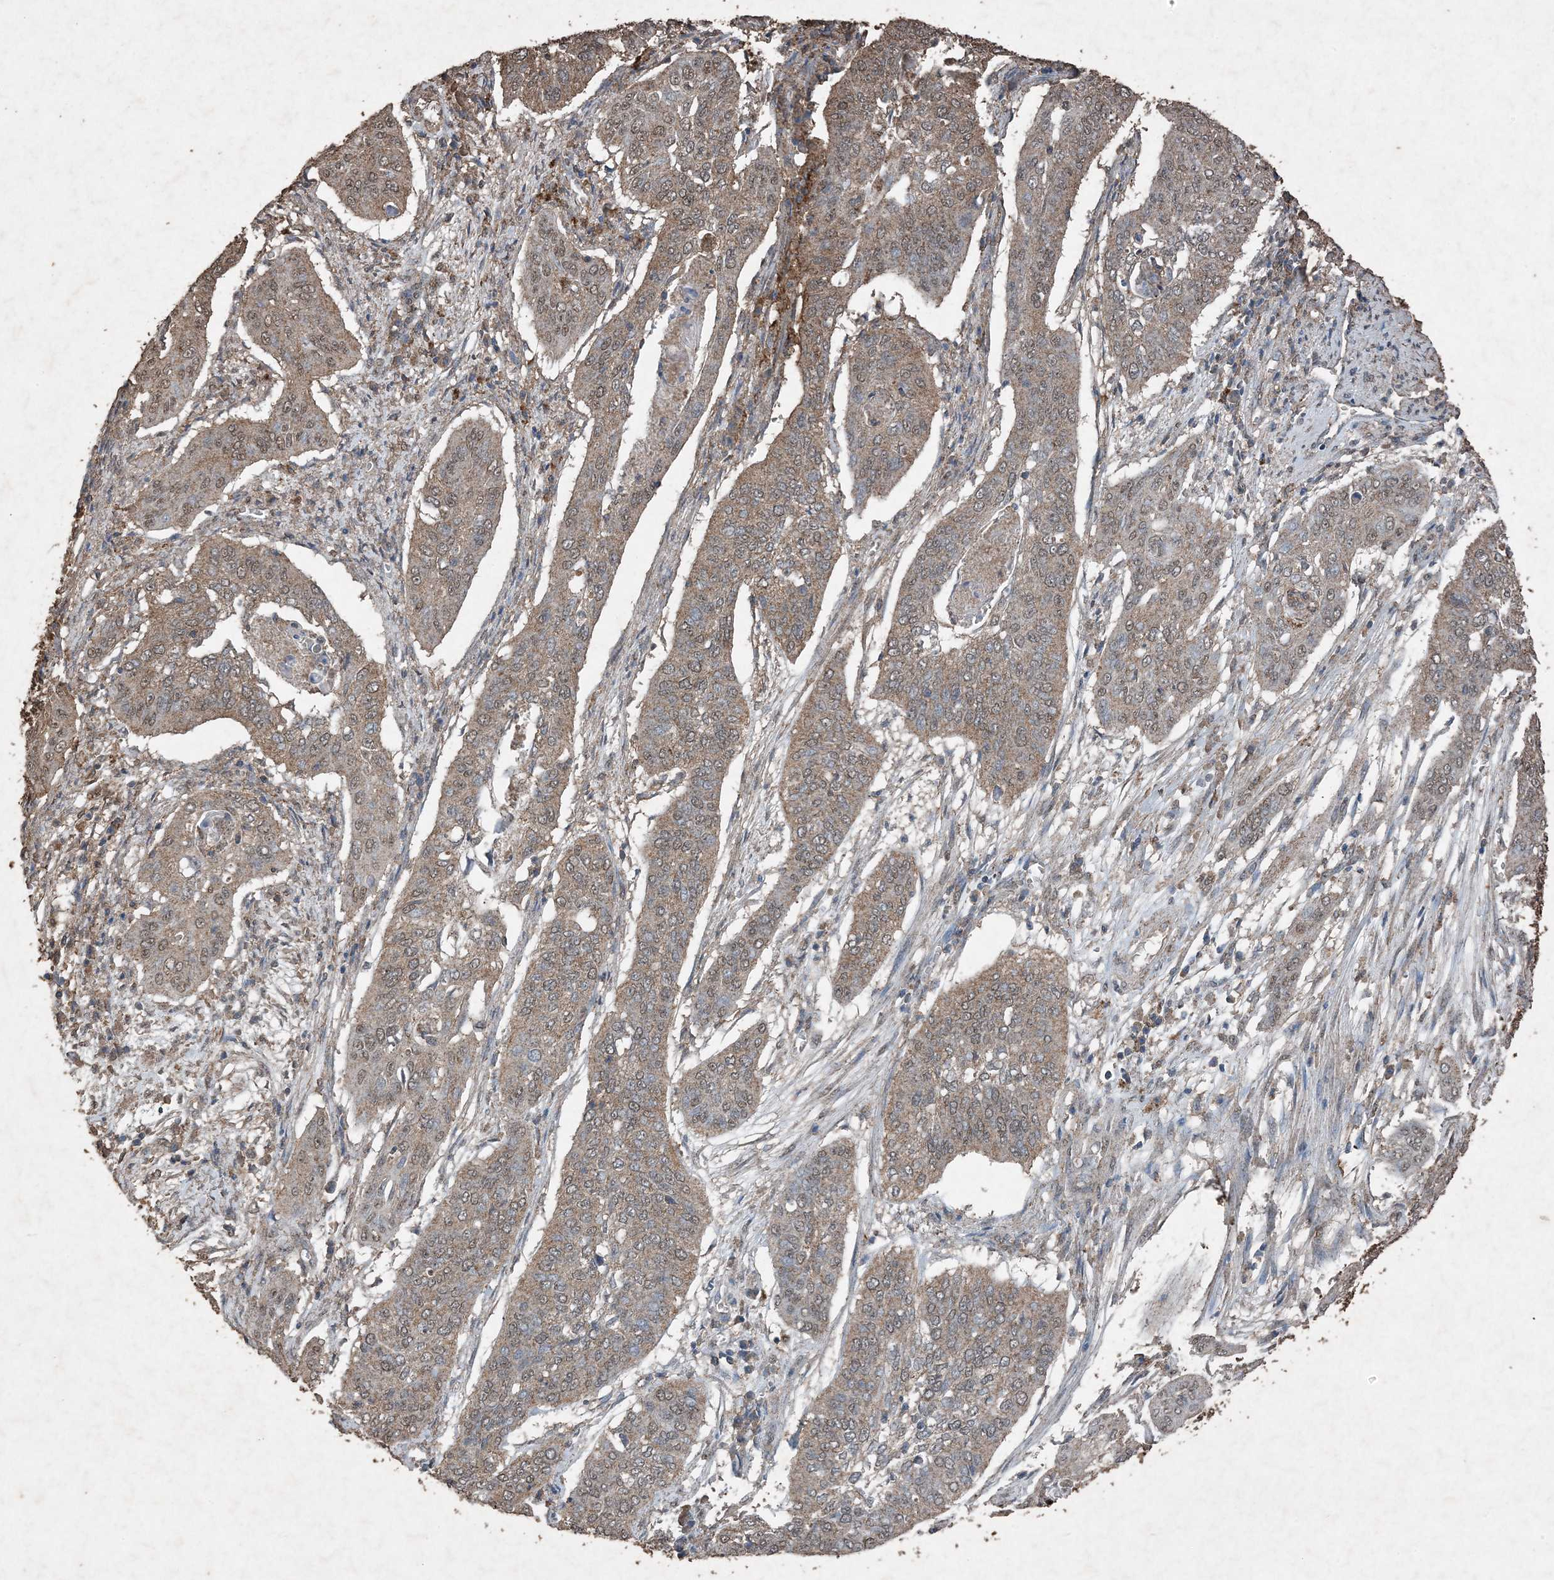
{"staining": {"intensity": "weak", "quantity": ">75%", "location": "cytoplasmic/membranous"}, "tissue": "cervical cancer", "cell_type": "Tumor cells", "image_type": "cancer", "snomed": [{"axis": "morphology", "description": "Squamous cell carcinoma, NOS"}, {"axis": "topography", "description": "Cervix"}], "caption": "Immunohistochemistry image of human squamous cell carcinoma (cervical) stained for a protein (brown), which demonstrates low levels of weak cytoplasmic/membranous expression in about >75% of tumor cells.", "gene": "FCN3", "patient": {"sex": "female", "age": 39}}